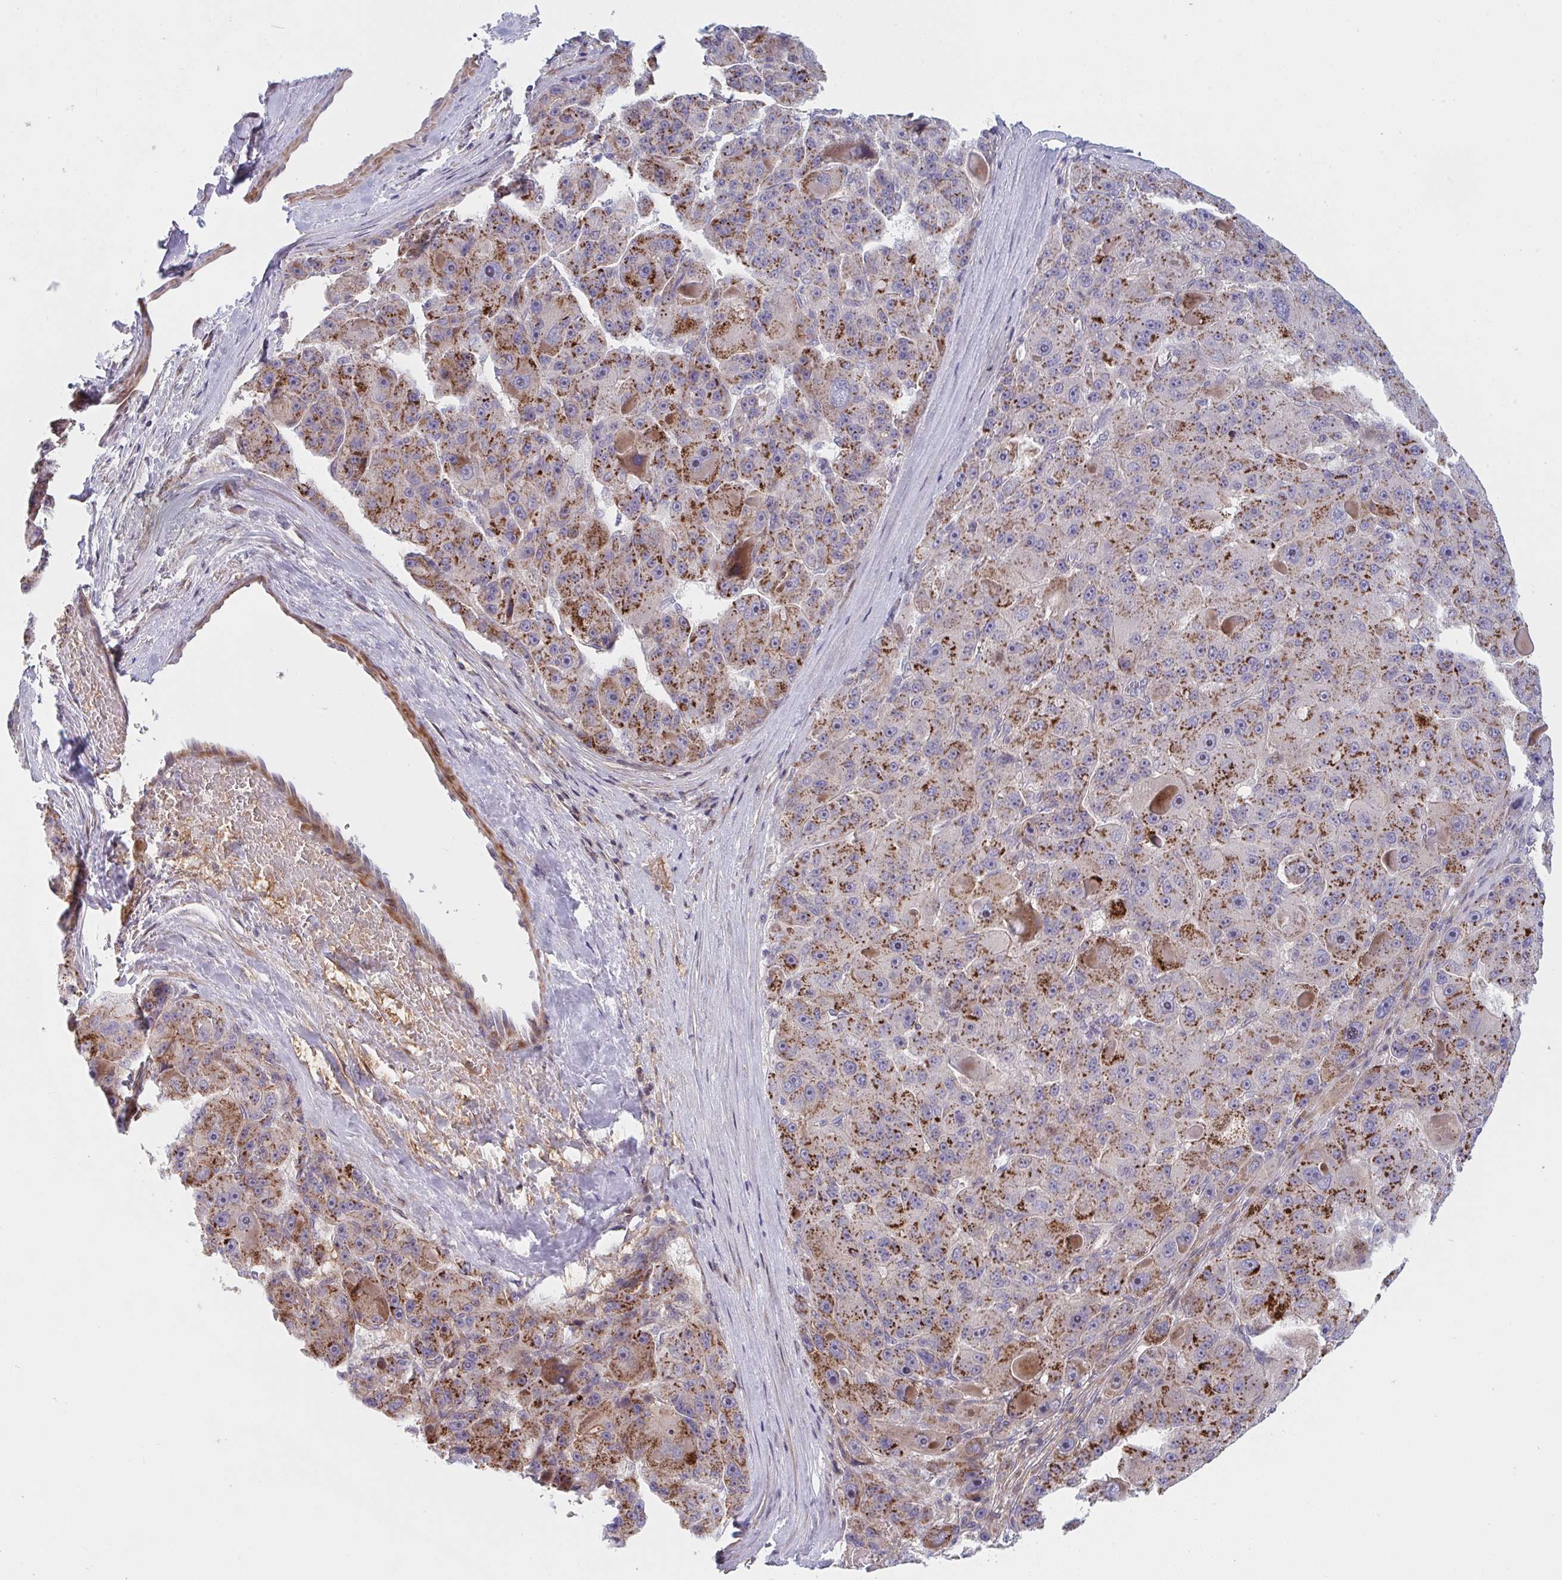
{"staining": {"intensity": "moderate", "quantity": ">75%", "location": "cytoplasmic/membranous"}, "tissue": "liver cancer", "cell_type": "Tumor cells", "image_type": "cancer", "snomed": [{"axis": "morphology", "description": "Carcinoma, Hepatocellular, NOS"}, {"axis": "topography", "description": "Liver"}], "caption": "A brown stain labels moderate cytoplasmic/membranous staining of a protein in human hepatocellular carcinoma (liver) tumor cells.", "gene": "TNFSF4", "patient": {"sex": "male", "age": 76}}